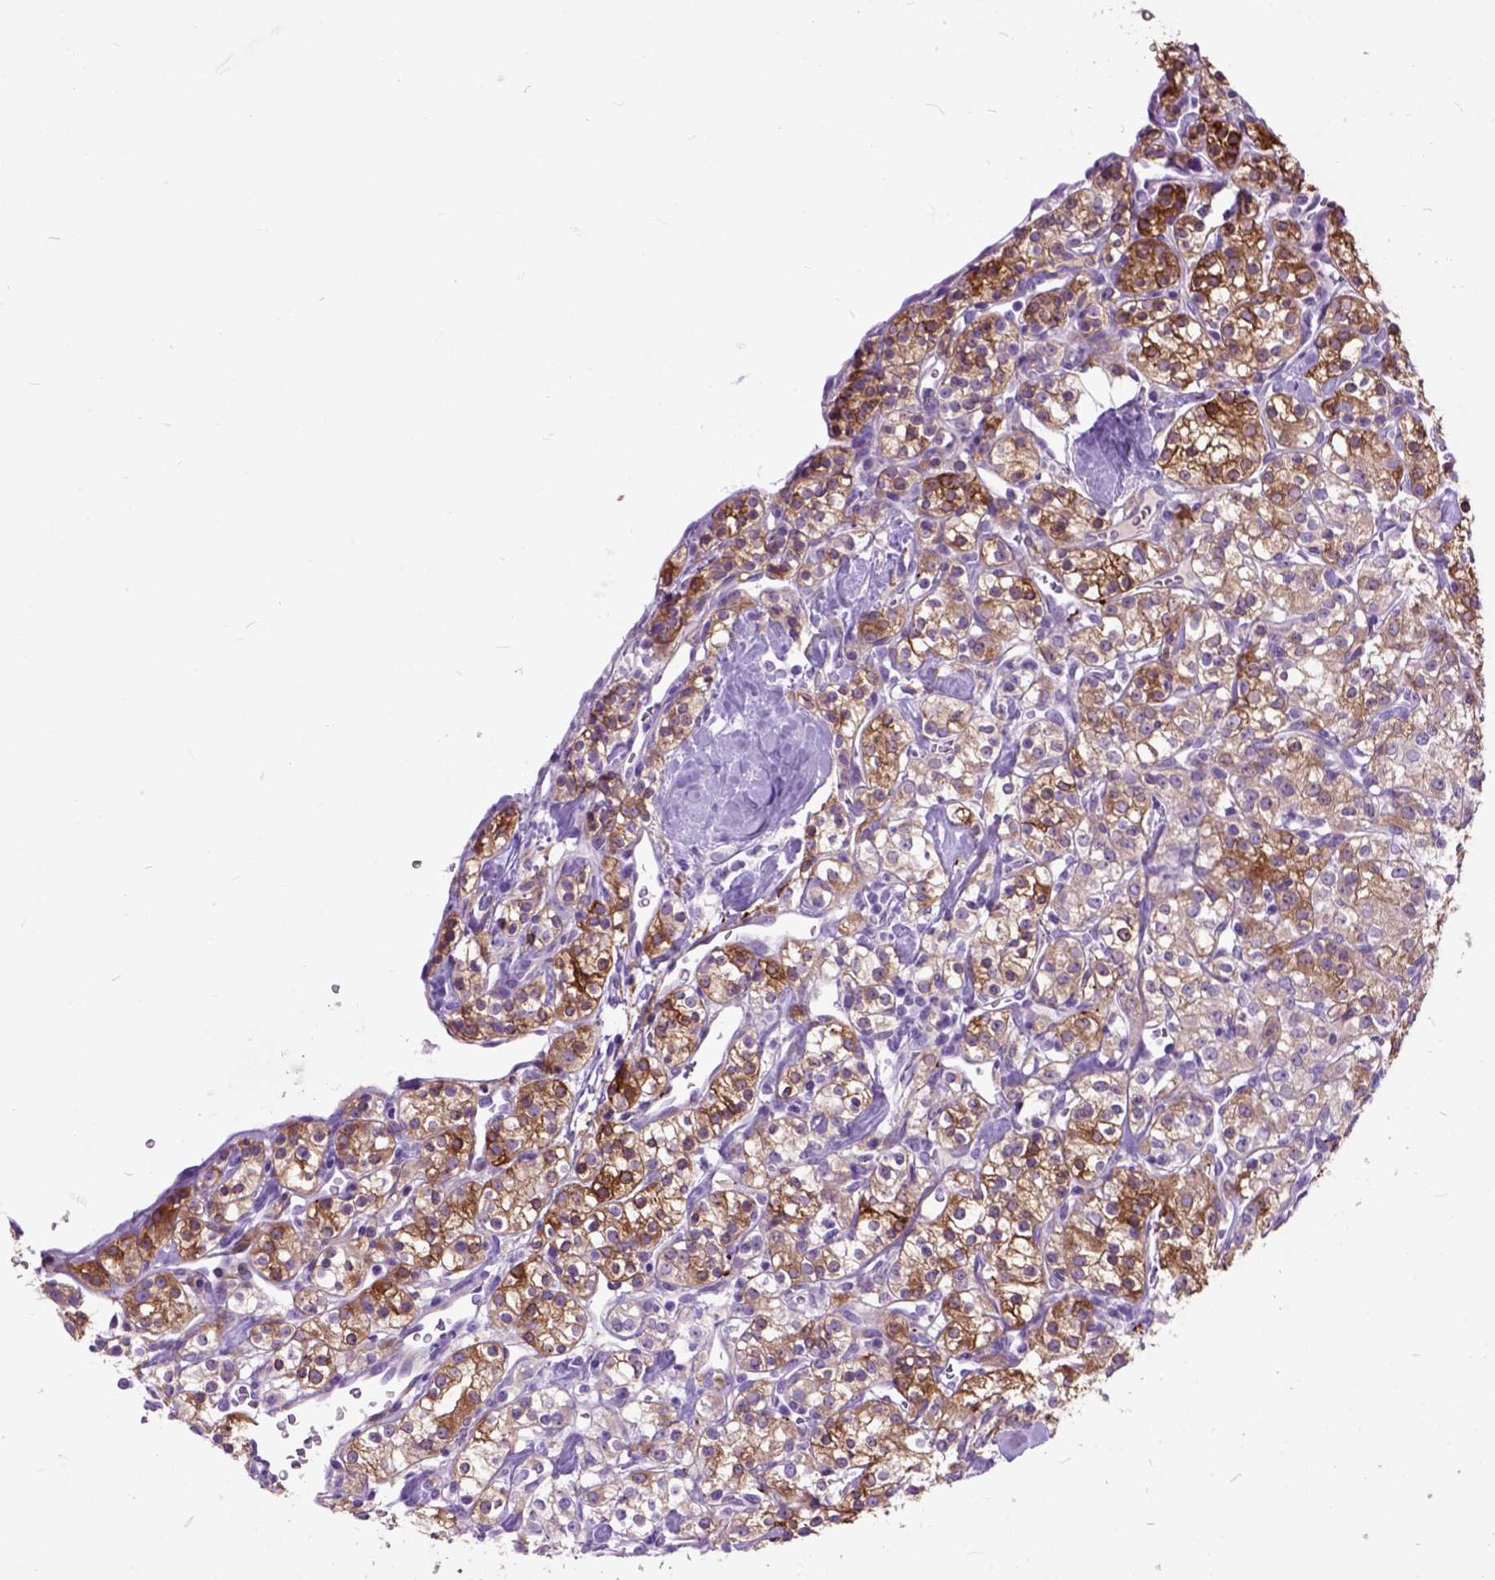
{"staining": {"intensity": "moderate", "quantity": ">75%", "location": "cytoplasmic/membranous"}, "tissue": "renal cancer", "cell_type": "Tumor cells", "image_type": "cancer", "snomed": [{"axis": "morphology", "description": "Adenocarcinoma, NOS"}, {"axis": "topography", "description": "Kidney"}], "caption": "Tumor cells demonstrate moderate cytoplasmic/membranous positivity in approximately >75% of cells in adenocarcinoma (renal). (DAB (3,3'-diaminobenzidine) IHC, brown staining for protein, blue staining for nuclei).", "gene": "MAPT", "patient": {"sex": "male", "age": 77}}